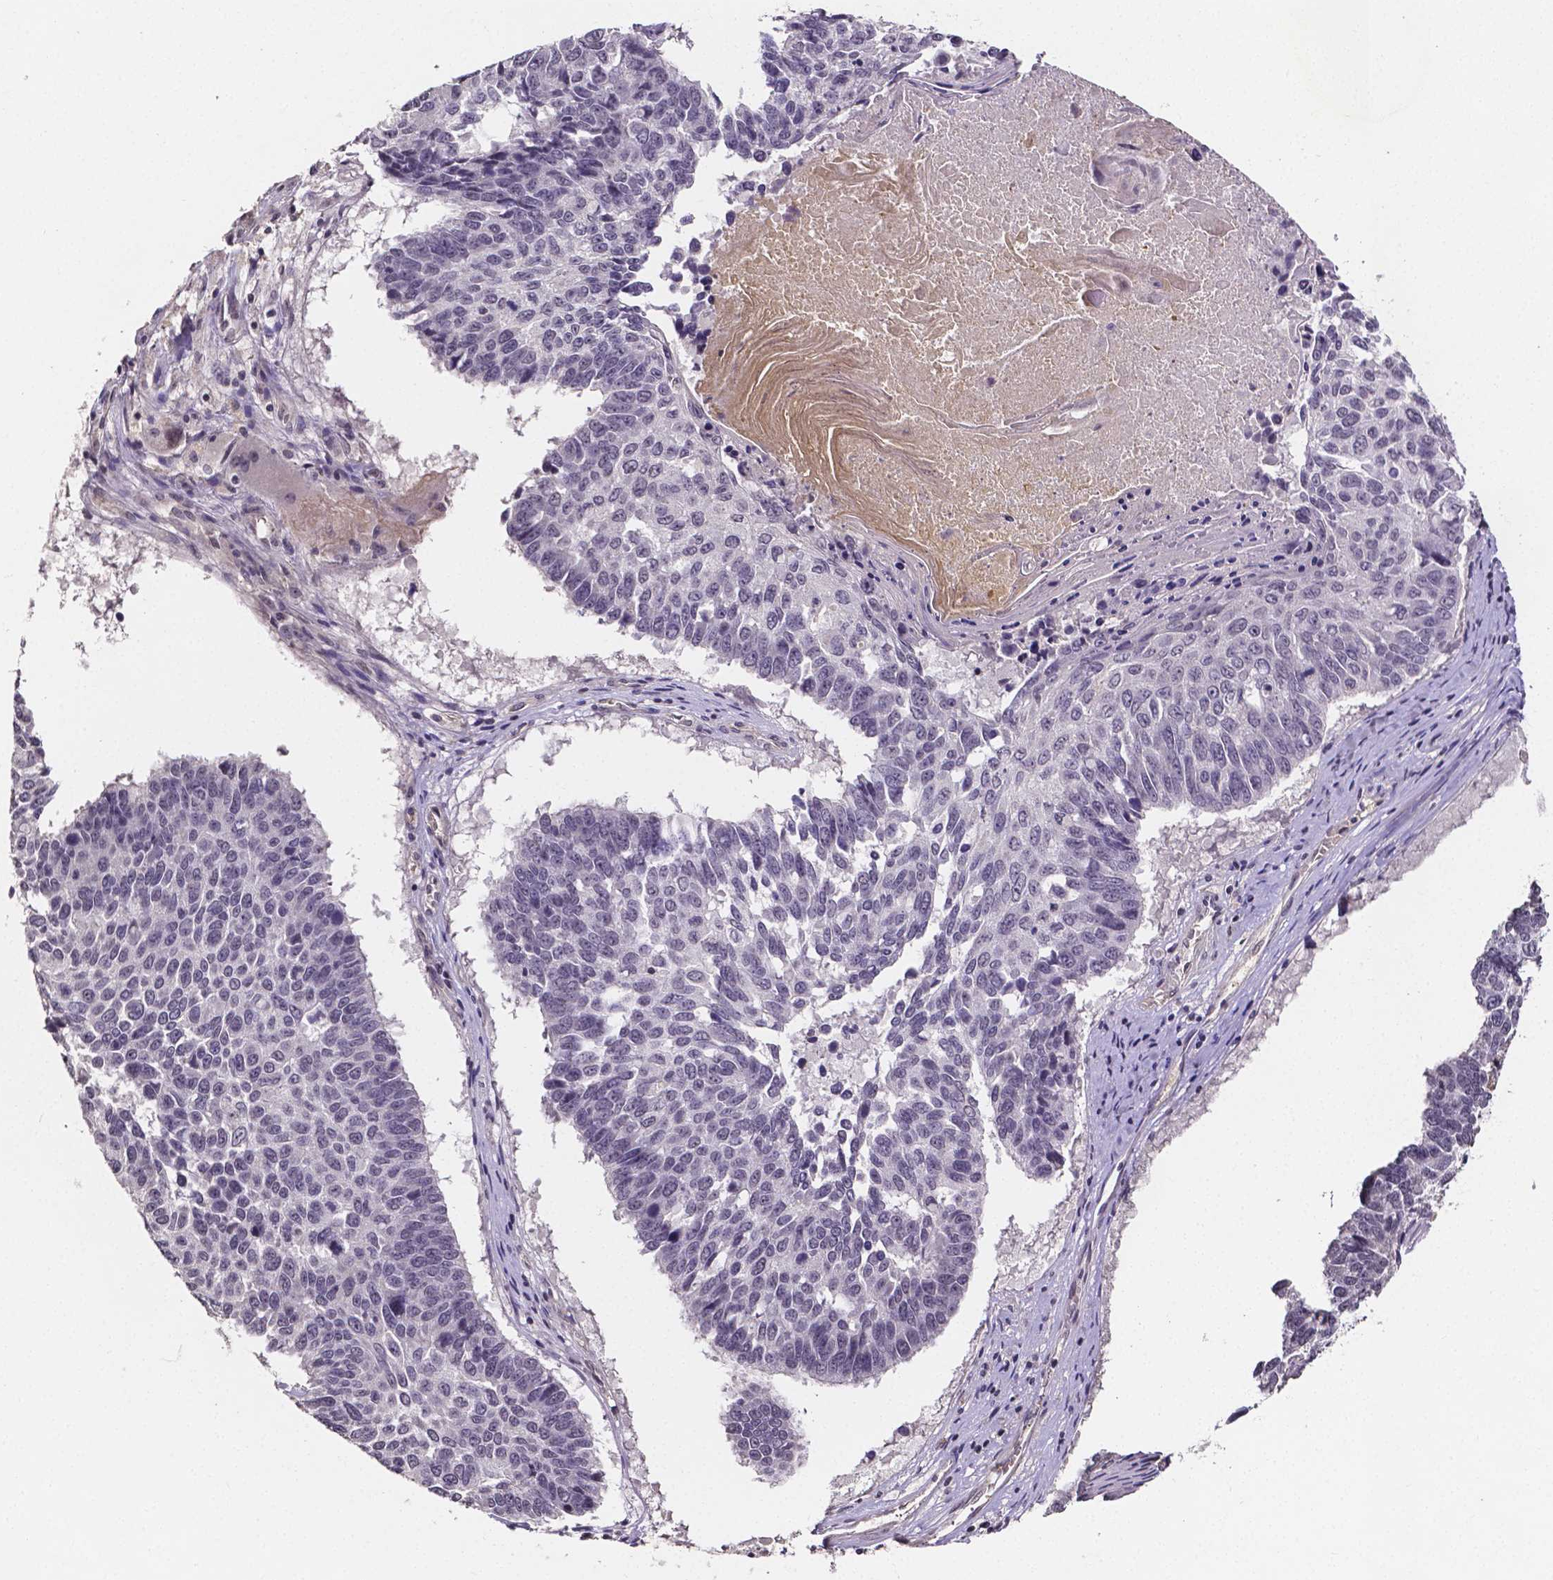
{"staining": {"intensity": "negative", "quantity": "none", "location": "none"}, "tissue": "lung cancer", "cell_type": "Tumor cells", "image_type": "cancer", "snomed": [{"axis": "morphology", "description": "Squamous cell carcinoma, NOS"}, {"axis": "topography", "description": "Lung"}], "caption": "Immunohistochemistry (IHC) micrograph of human lung cancer (squamous cell carcinoma) stained for a protein (brown), which exhibits no expression in tumor cells.", "gene": "NRGN", "patient": {"sex": "male", "age": 73}}